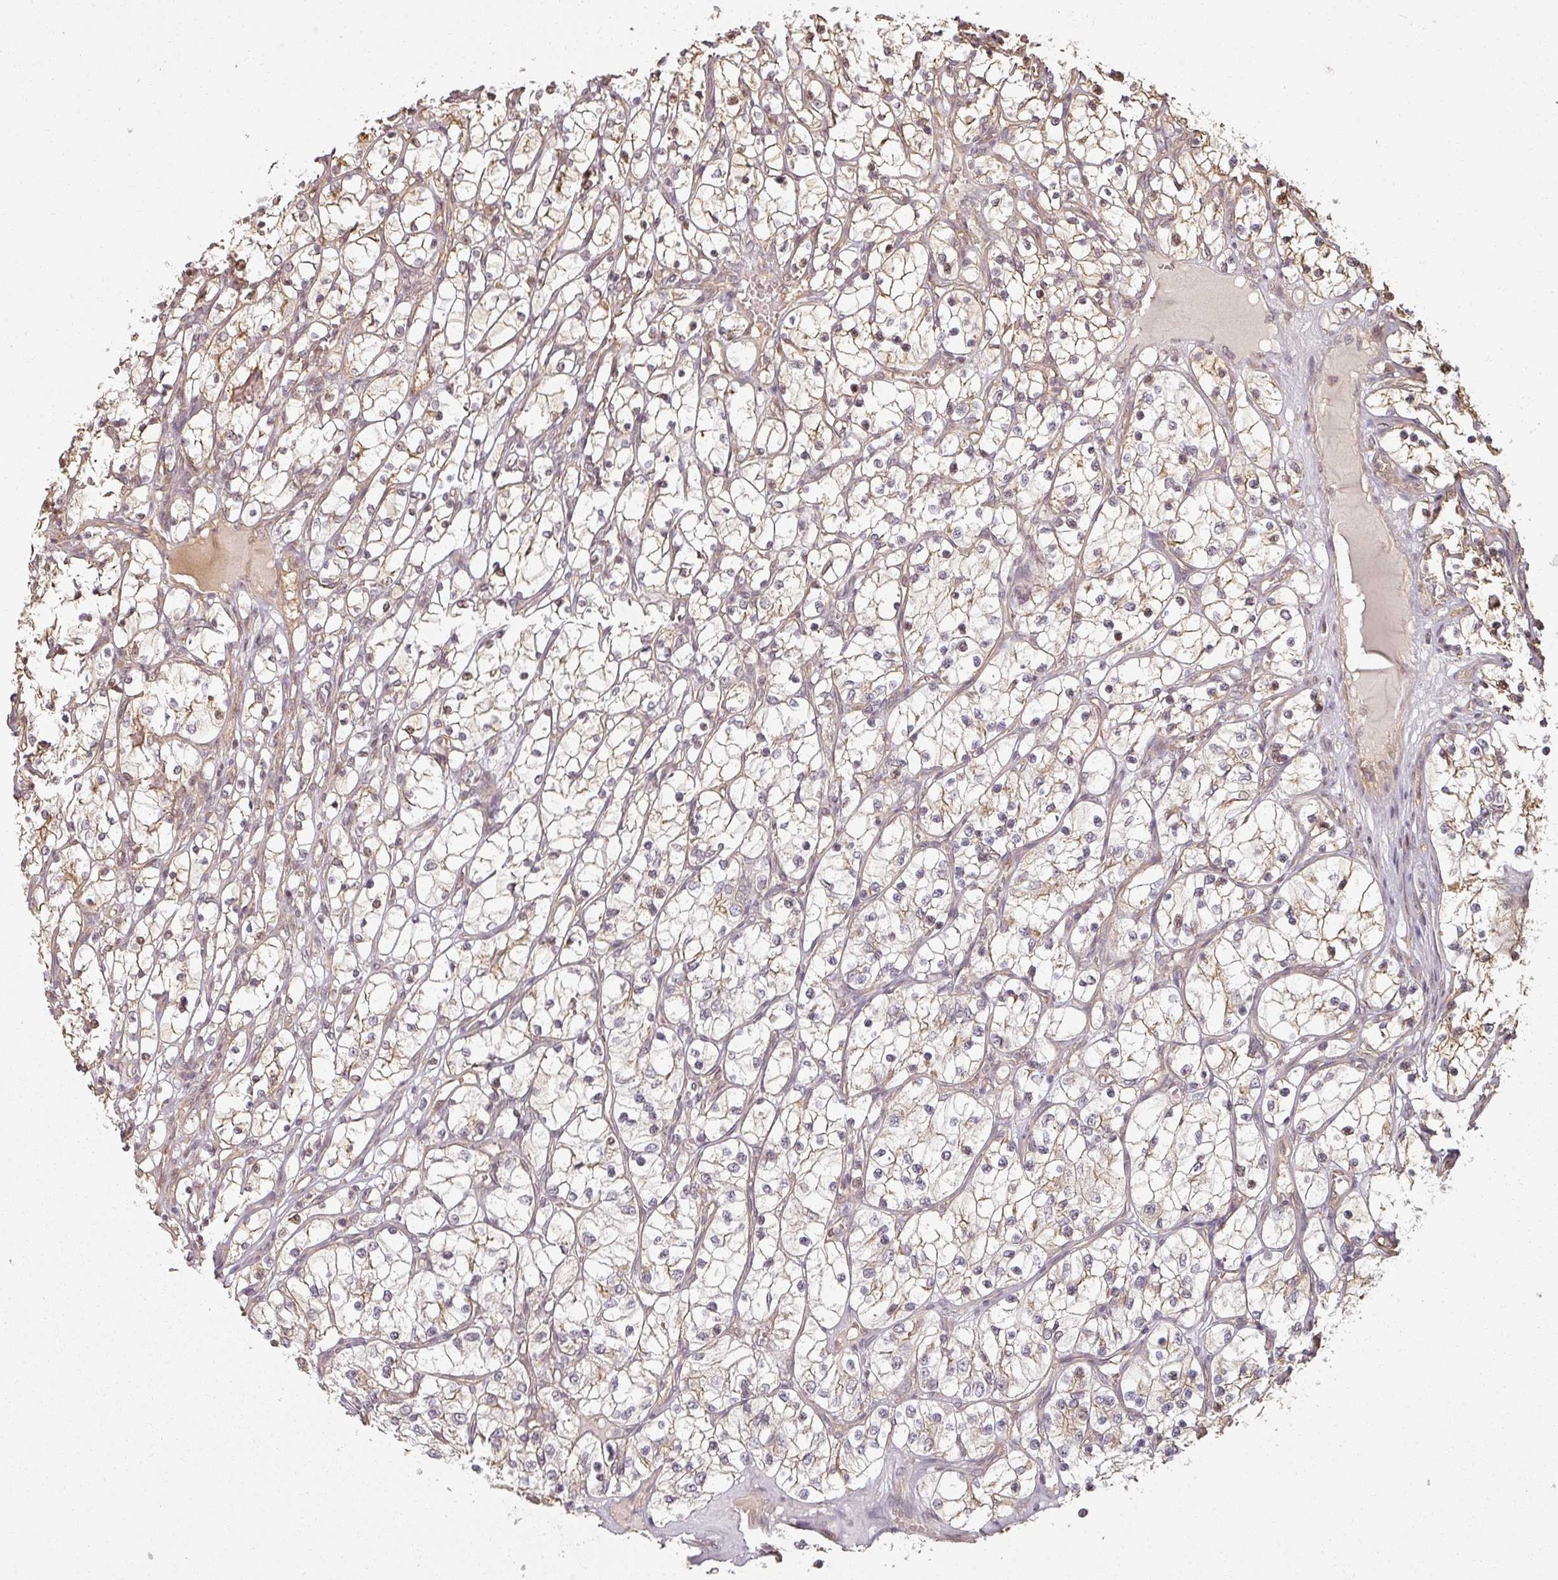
{"staining": {"intensity": "weak", "quantity": ">75%", "location": "cytoplasmic/membranous,nuclear"}, "tissue": "renal cancer", "cell_type": "Tumor cells", "image_type": "cancer", "snomed": [{"axis": "morphology", "description": "Adenocarcinoma, NOS"}, {"axis": "topography", "description": "Kidney"}], "caption": "DAB immunohistochemical staining of renal cancer (adenocarcinoma) displays weak cytoplasmic/membranous and nuclear protein positivity in about >75% of tumor cells. Using DAB (brown) and hematoxylin (blue) stains, captured at high magnification using brightfield microscopy.", "gene": "MED19", "patient": {"sex": "female", "age": 69}}